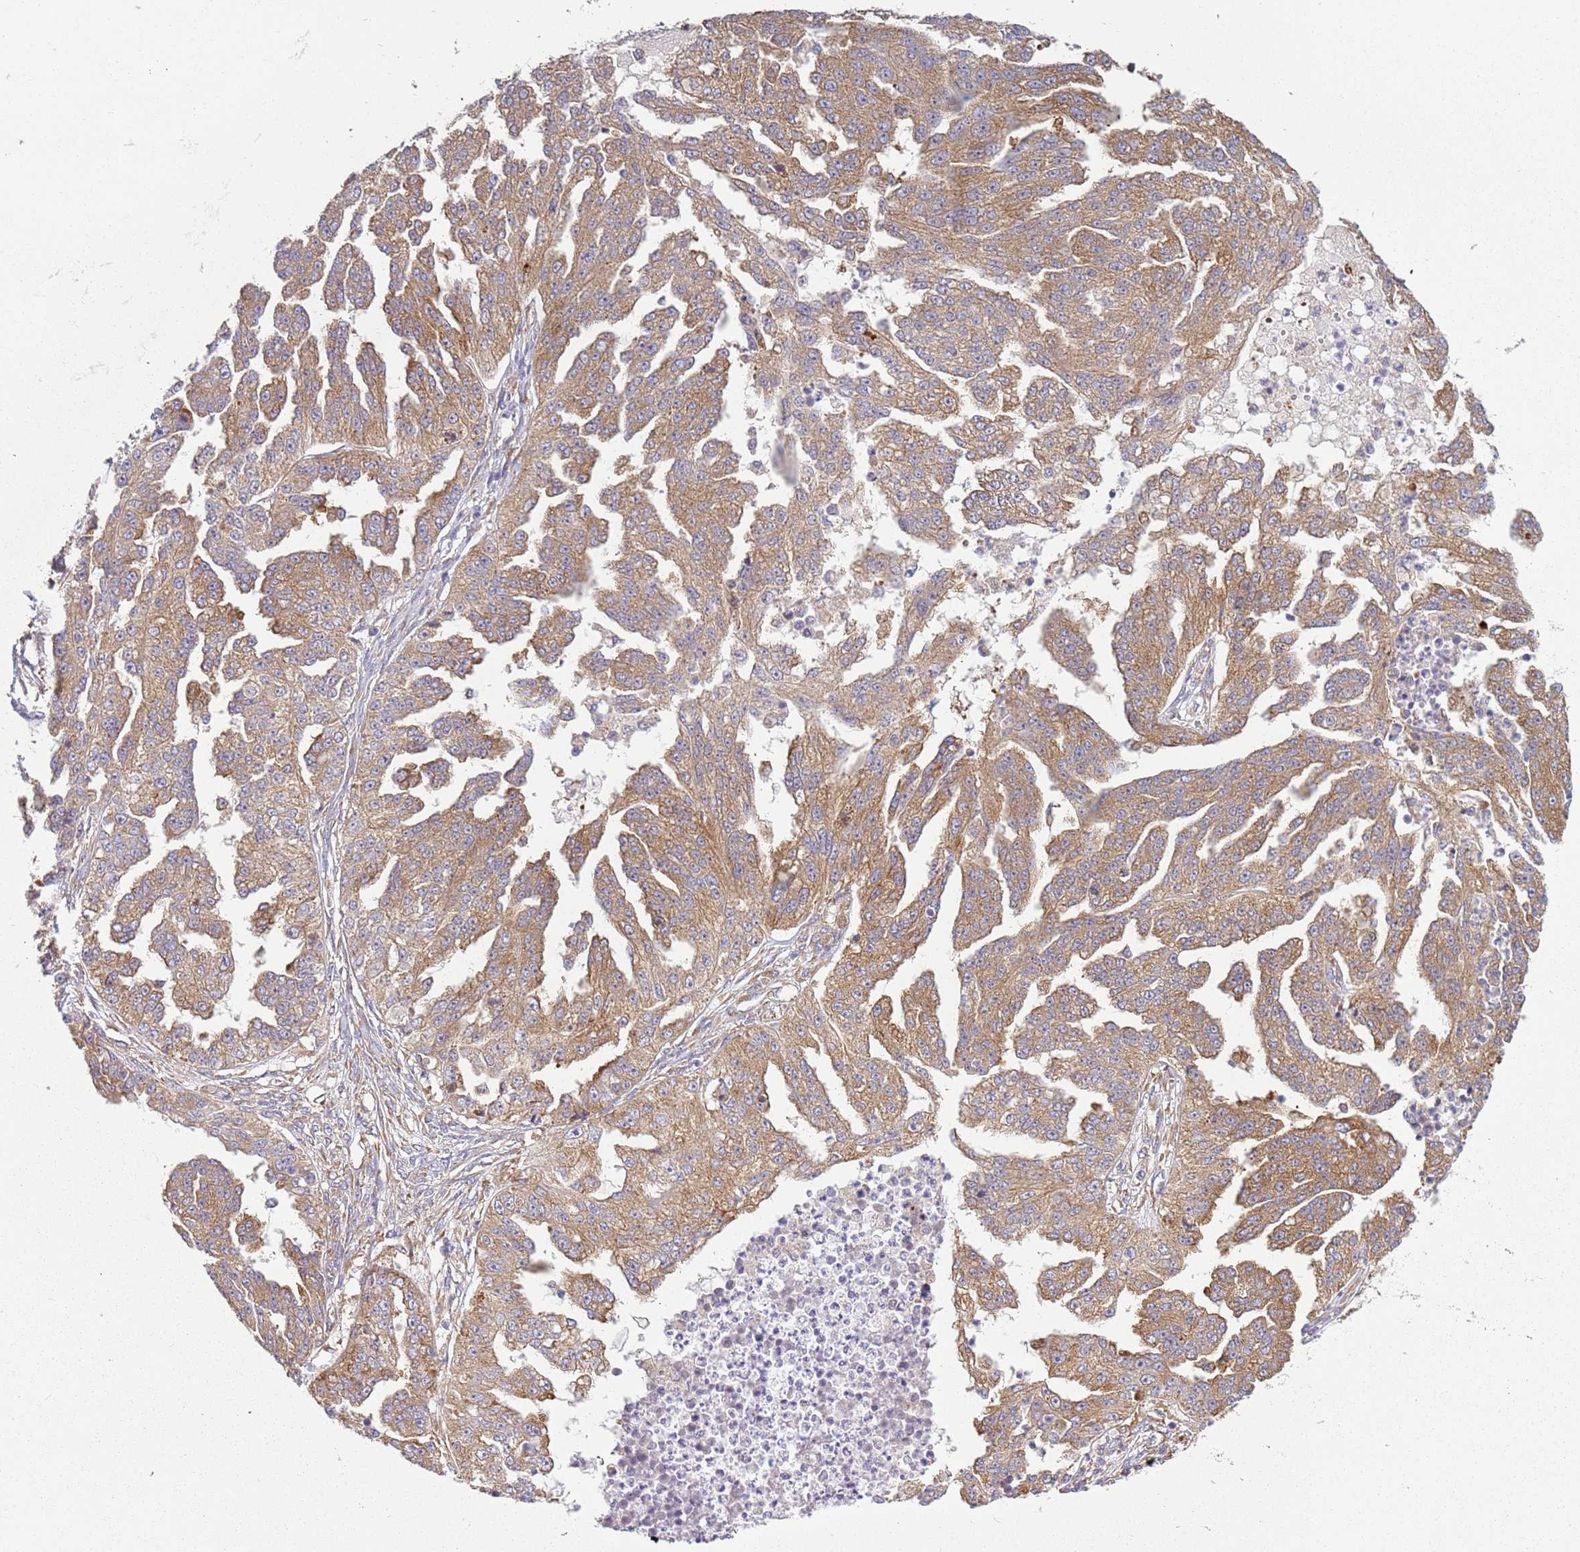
{"staining": {"intensity": "moderate", "quantity": ">75%", "location": "cytoplasmic/membranous"}, "tissue": "ovarian cancer", "cell_type": "Tumor cells", "image_type": "cancer", "snomed": [{"axis": "morphology", "description": "Cystadenocarcinoma, serous, NOS"}, {"axis": "topography", "description": "Ovary"}], "caption": "IHC (DAB (3,3'-diaminobenzidine)) staining of ovarian serous cystadenocarcinoma reveals moderate cytoplasmic/membranous protein positivity in about >75% of tumor cells. (IHC, brightfield microscopy, high magnification).", "gene": "RPS28", "patient": {"sex": "female", "age": 58}}